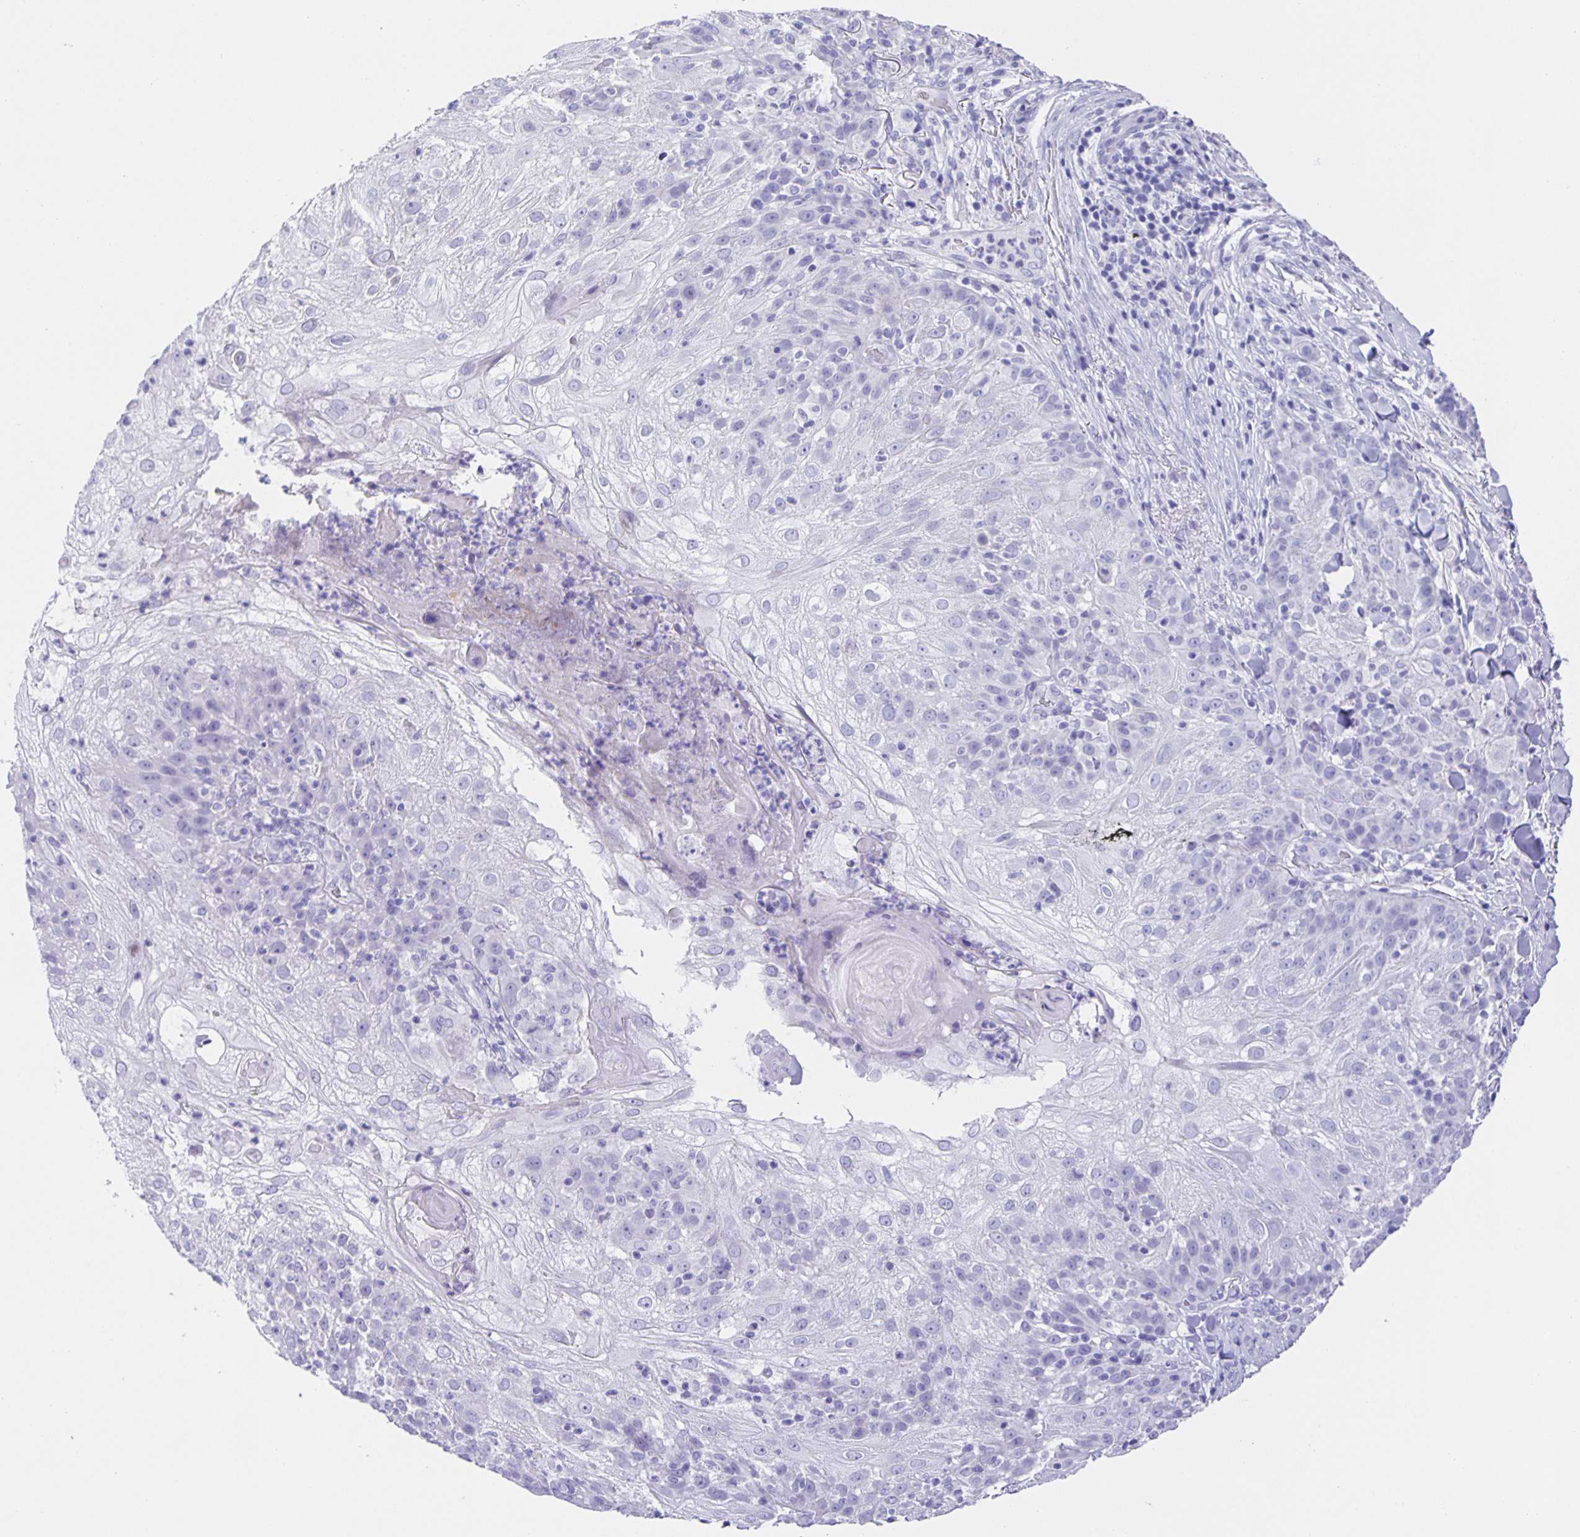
{"staining": {"intensity": "negative", "quantity": "none", "location": "none"}, "tissue": "skin cancer", "cell_type": "Tumor cells", "image_type": "cancer", "snomed": [{"axis": "morphology", "description": "Normal tissue, NOS"}, {"axis": "morphology", "description": "Squamous cell carcinoma, NOS"}, {"axis": "topography", "description": "Skin"}], "caption": "IHC histopathology image of neoplastic tissue: skin cancer stained with DAB (3,3'-diaminobenzidine) exhibits no significant protein expression in tumor cells.", "gene": "GUCA2A", "patient": {"sex": "female", "age": 83}}